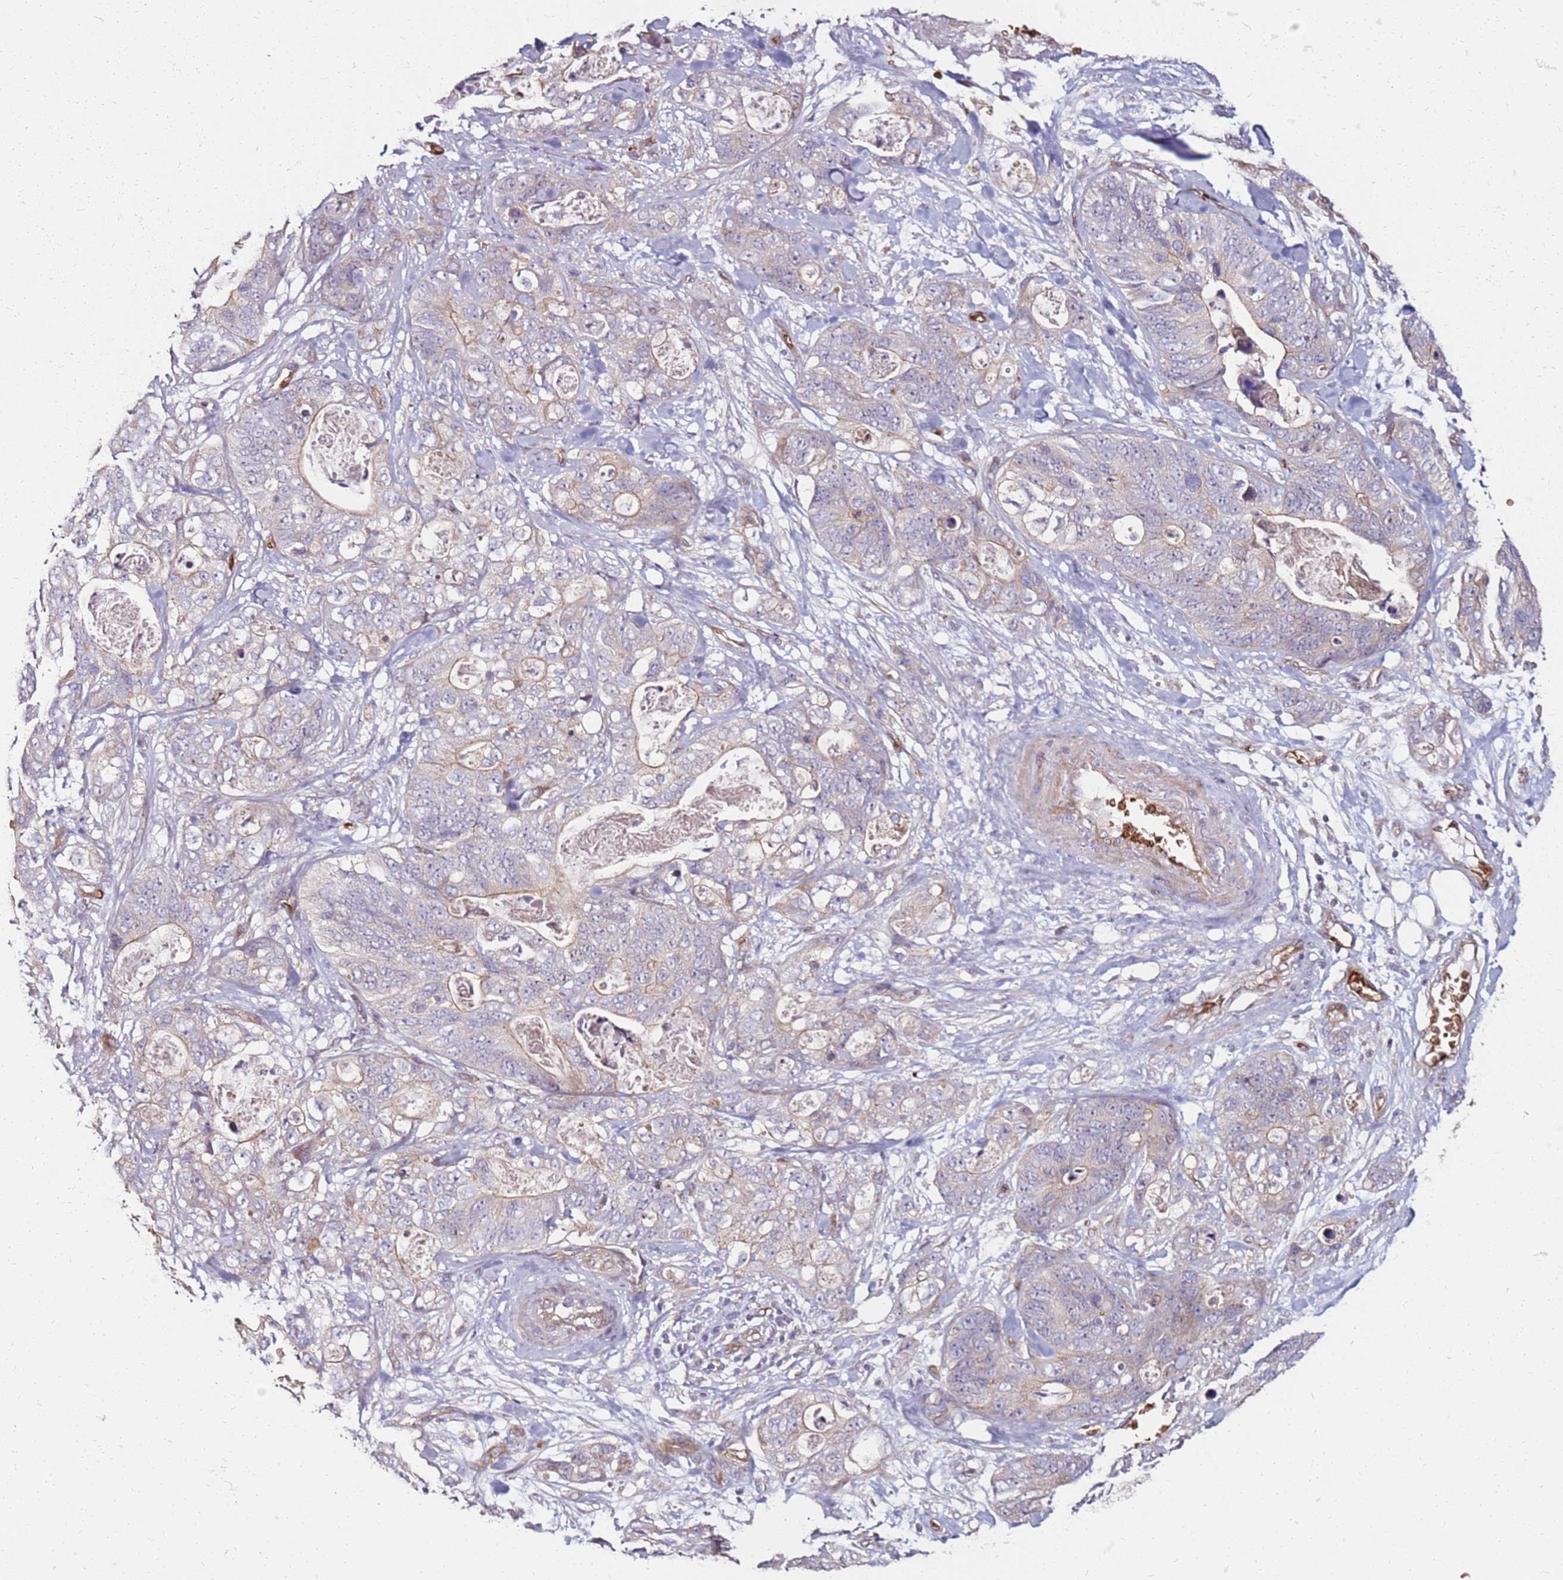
{"staining": {"intensity": "weak", "quantity": "<25%", "location": "cytoplasmic/membranous"}, "tissue": "stomach cancer", "cell_type": "Tumor cells", "image_type": "cancer", "snomed": [{"axis": "morphology", "description": "Normal tissue, NOS"}, {"axis": "morphology", "description": "Adenocarcinoma, NOS"}, {"axis": "topography", "description": "Stomach"}], "caption": "The IHC histopathology image has no significant expression in tumor cells of stomach cancer (adenocarcinoma) tissue.", "gene": "RNF11", "patient": {"sex": "female", "age": 89}}